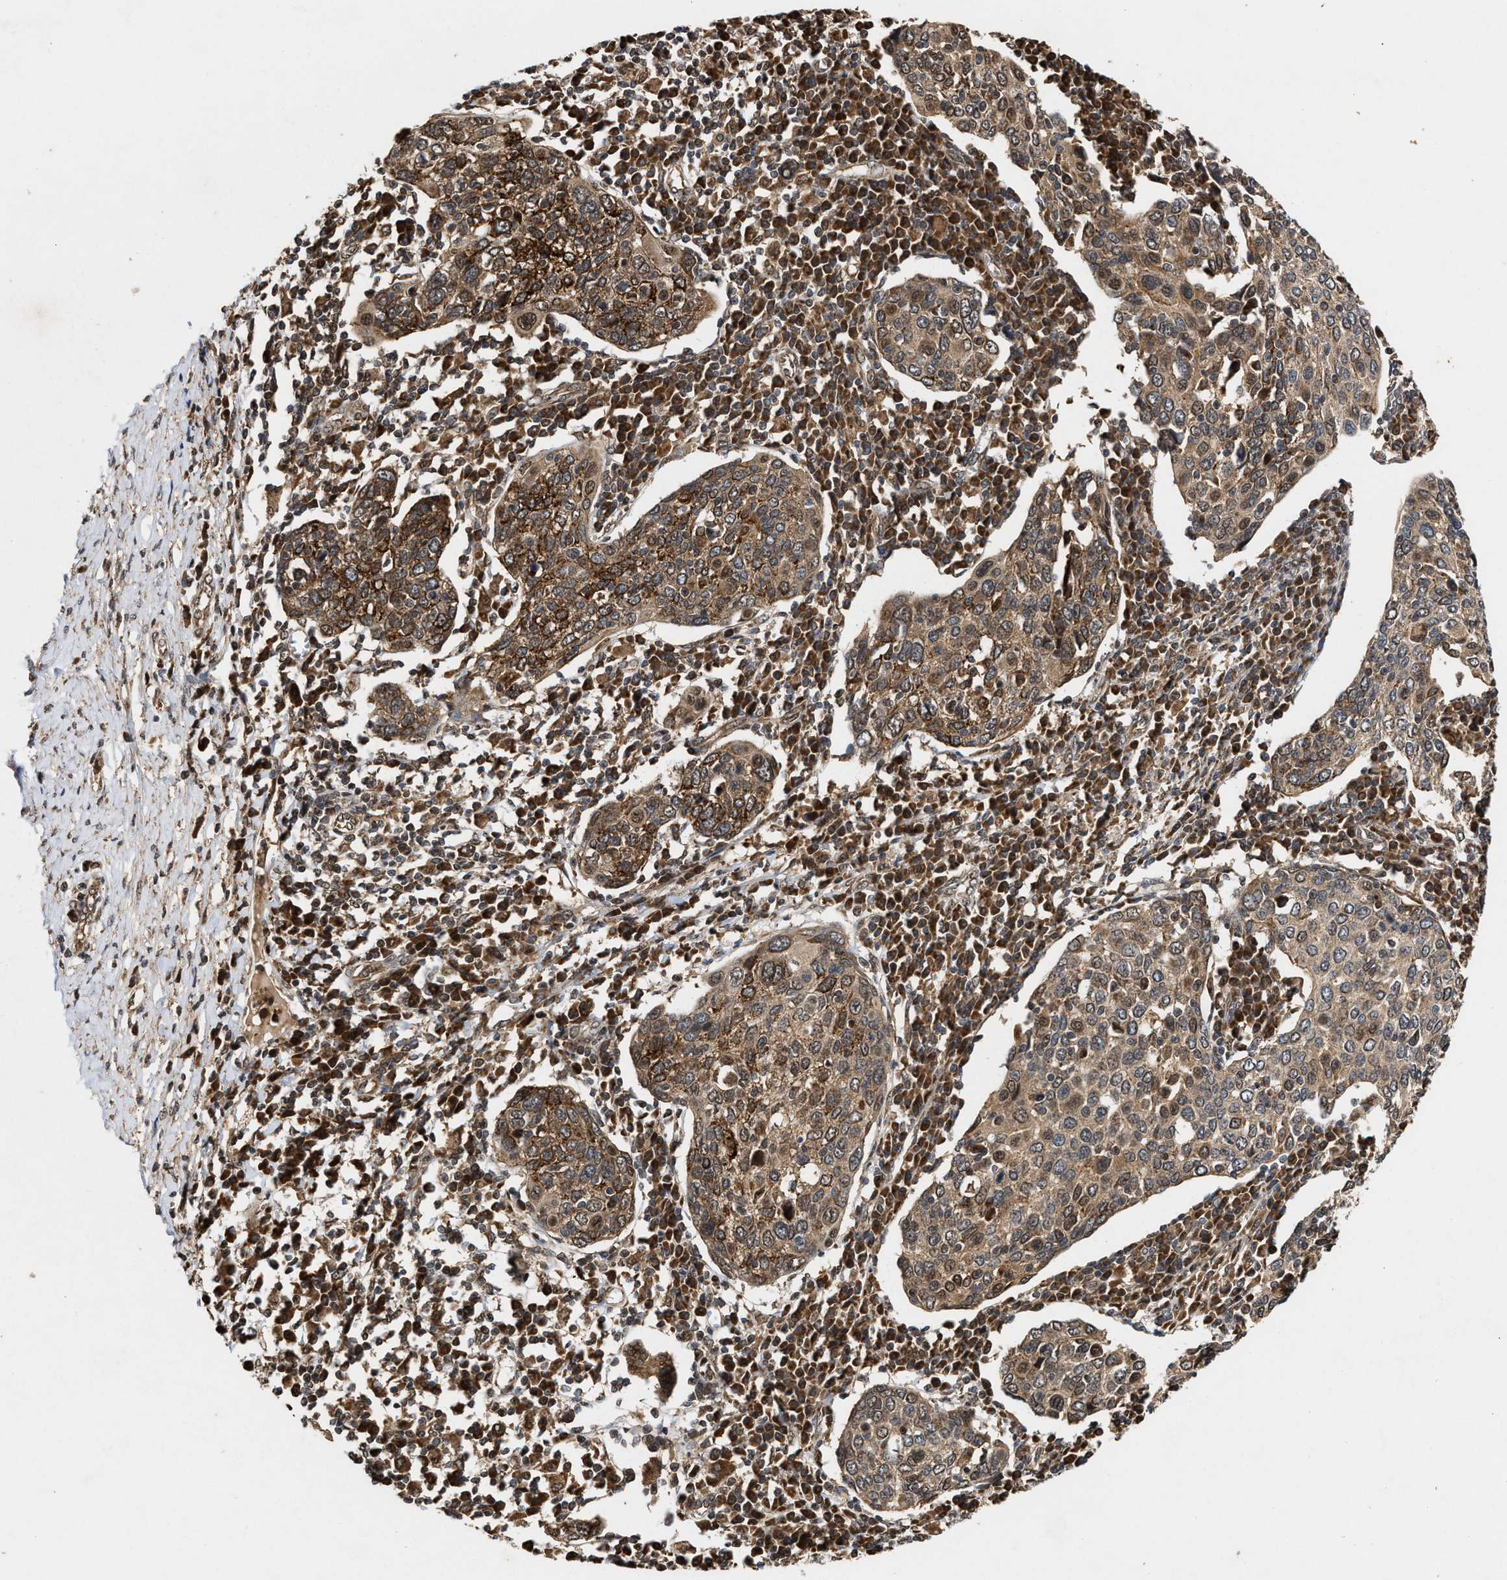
{"staining": {"intensity": "moderate", "quantity": ">75%", "location": "cytoplasmic/membranous"}, "tissue": "cervical cancer", "cell_type": "Tumor cells", "image_type": "cancer", "snomed": [{"axis": "morphology", "description": "Squamous cell carcinoma, NOS"}, {"axis": "topography", "description": "Cervix"}], "caption": "Immunohistochemistry staining of cervical cancer (squamous cell carcinoma), which displays medium levels of moderate cytoplasmic/membranous expression in approximately >75% of tumor cells indicating moderate cytoplasmic/membranous protein positivity. The staining was performed using DAB (brown) for protein detection and nuclei were counterstained in hematoxylin (blue).", "gene": "CFLAR", "patient": {"sex": "female", "age": 40}}